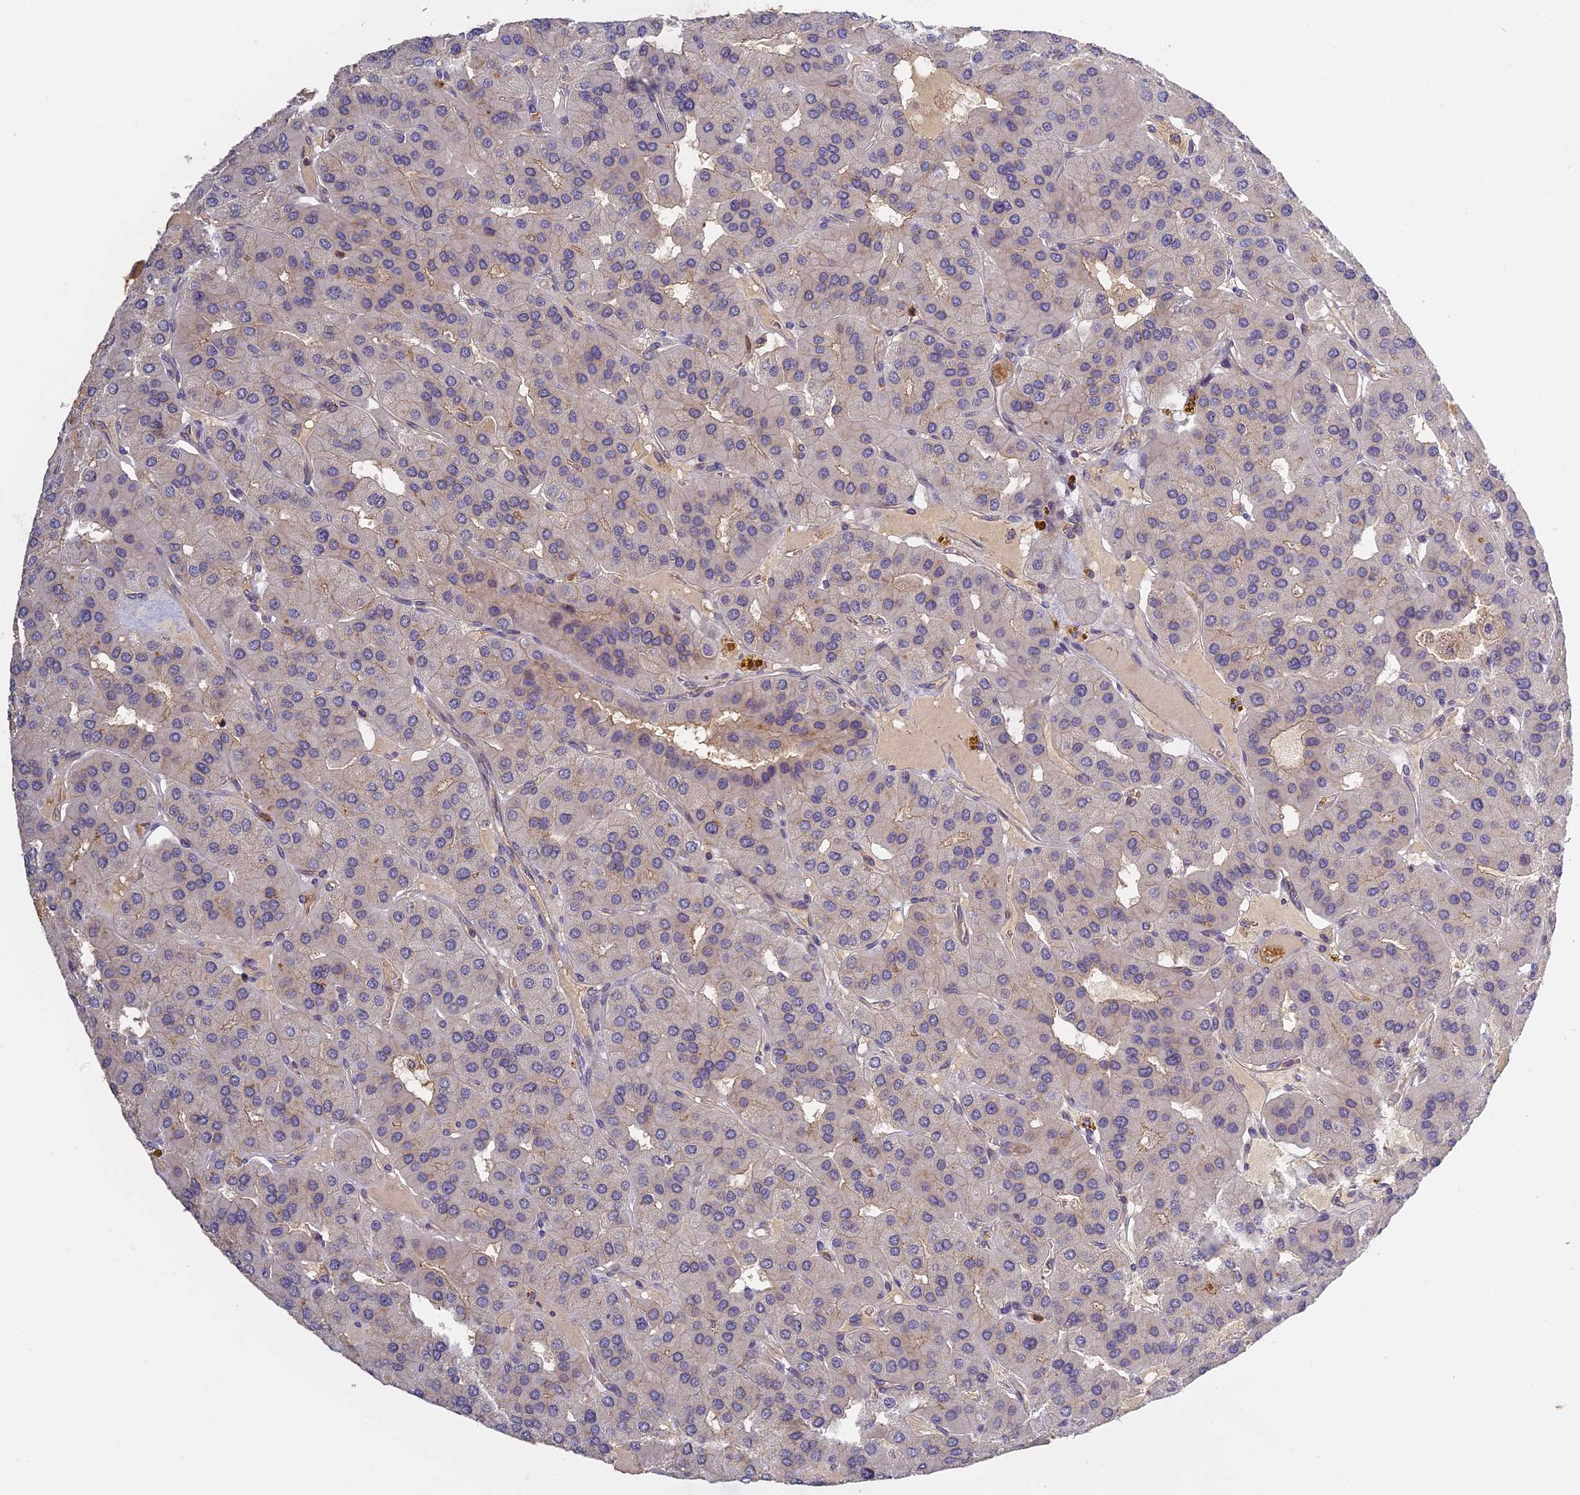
{"staining": {"intensity": "negative", "quantity": "none", "location": "none"}, "tissue": "parathyroid gland", "cell_type": "Glandular cells", "image_type": "normal", "snomed": [{"axis": "morphology", "description": "Normal tissue, NOS"}, {"axis": "morphology", "description": "Adenoma, NOS"}, {"axis": "topography", "description": "Parathyroid gland"}], "caption": "This is an immunohistochemistry (IHC) histopathology image of unremarkable parathyroid gland. There is no positivity in glandular cells.", "gene": "AP4E1", "patient": {"sex": "female", "age": 86}}